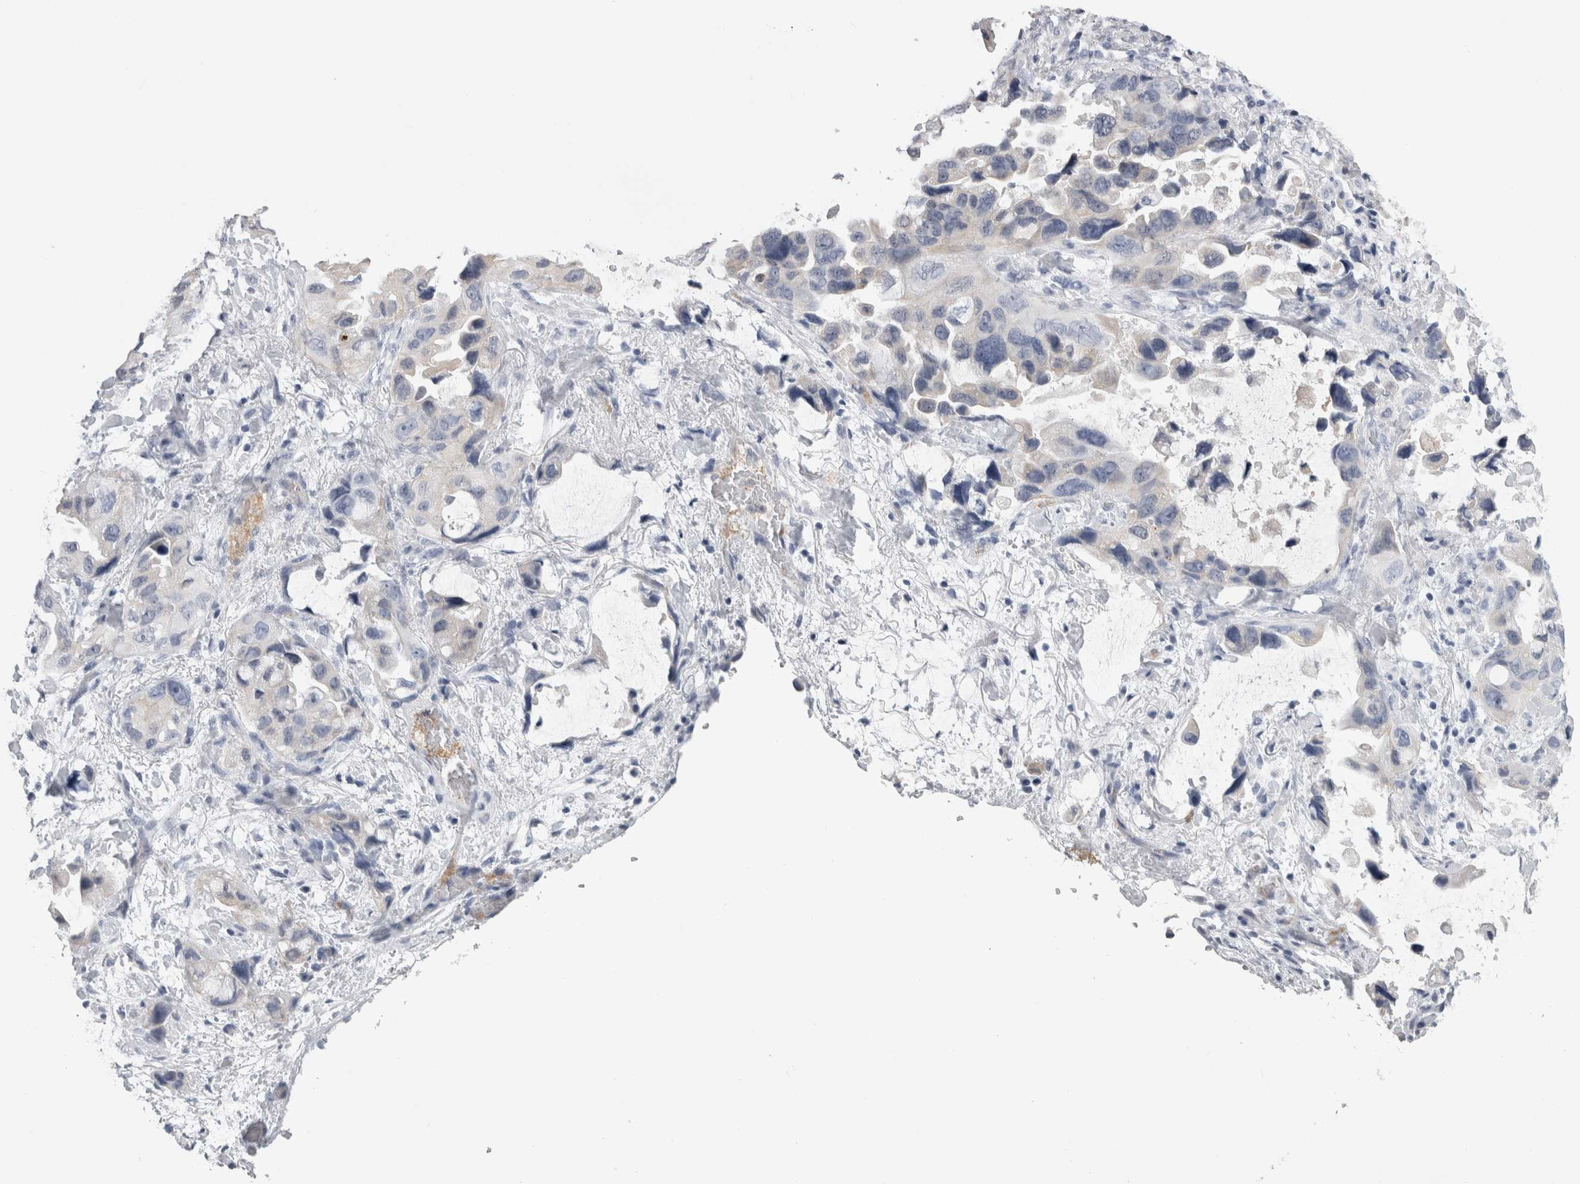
{"staining": {"intensity": "negative", "quantity": "none", "location": "none"}, "tissue": "lung cancer", "cell_type": "Tumor cells", "image_type": "cancer", "snomed": [{"axis": "morphology", "description": "Squamous cell carcinoma, NOS"}, {"axis": "topography", "description": "Lung"}], "caption": "Squamous cell carcinoma (lung) was stained to show a protein in brown. There is no significant staining in tumor cells.", "gene": "ALDH8A1", "patient": {"sex": "female", "age": 73}}